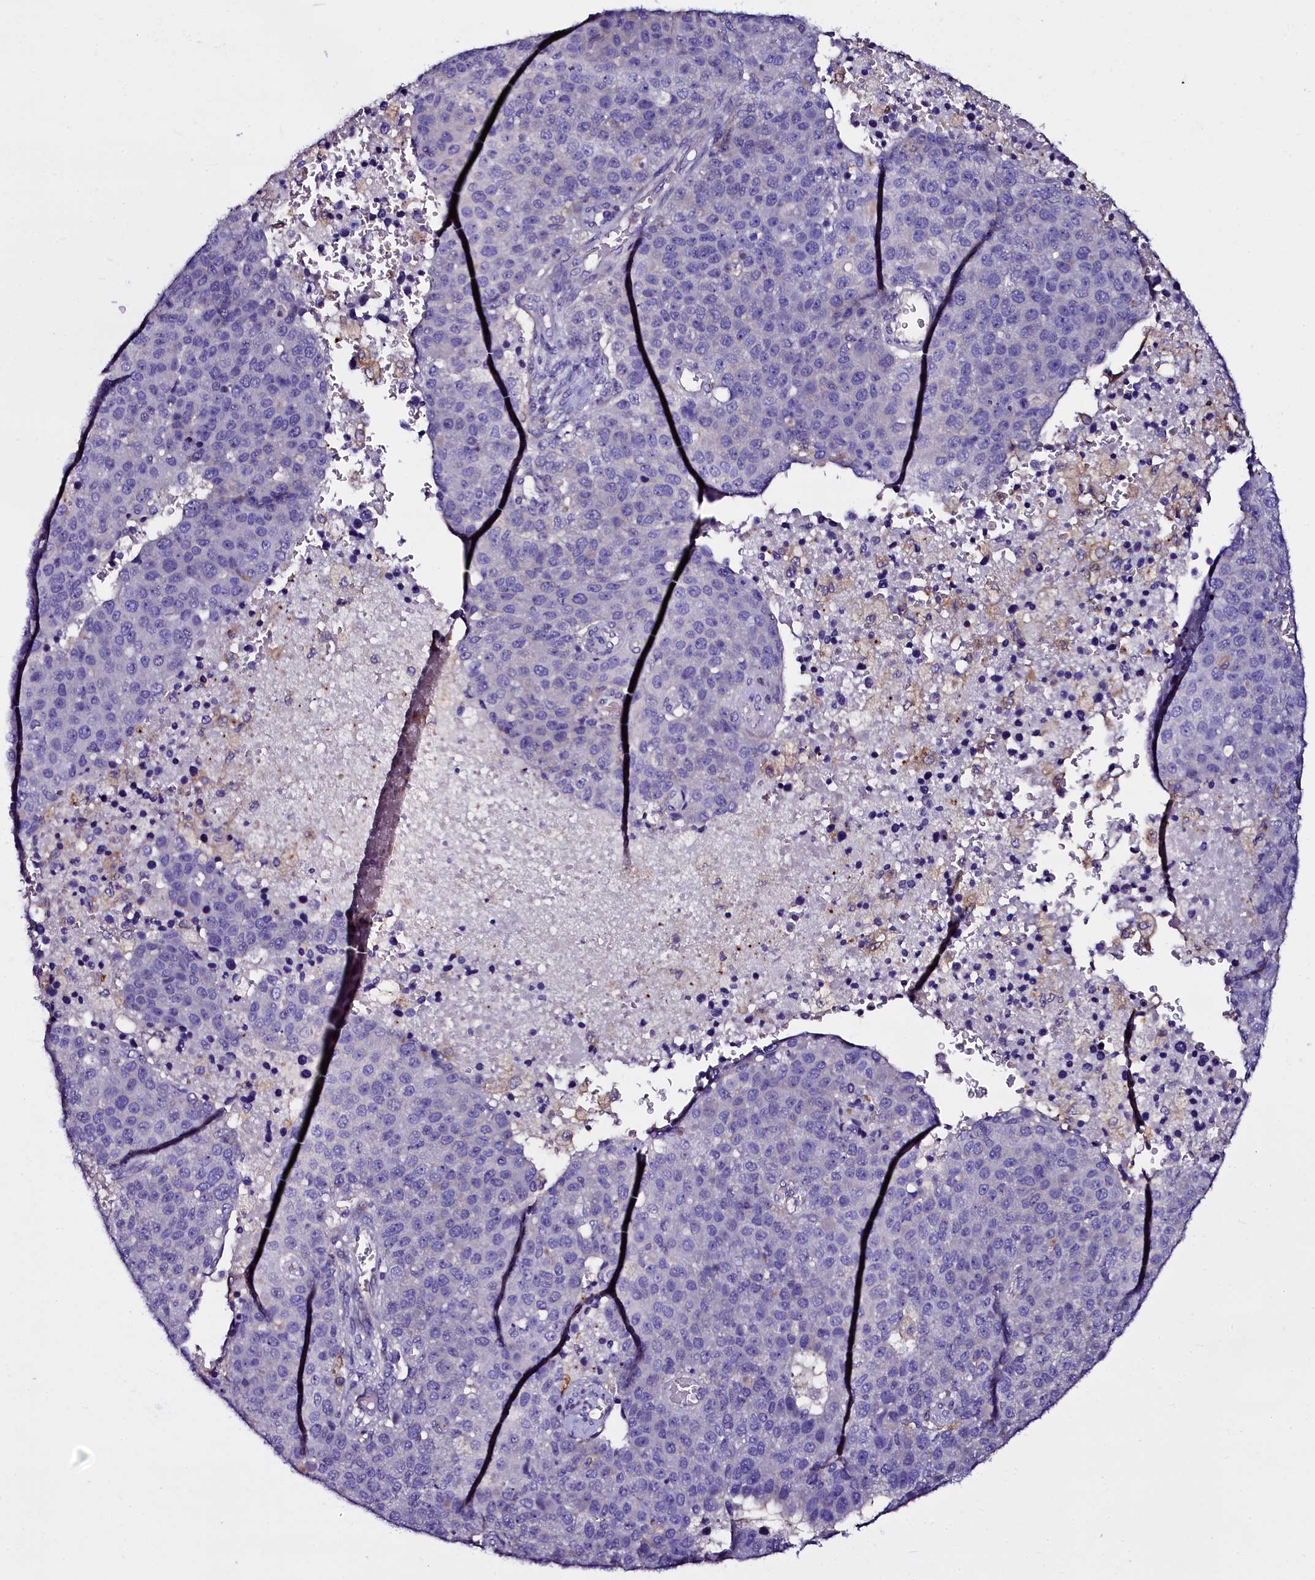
{"staining": {"intensity": "negative", "quantity": "none", "location": "none"}, "tissue": "pancreatic cancer", "cell_type": "Tumor cells", "image_type": "cancer", "snomed": [{"axis": "morphology", "description": "Adenocarcinoma, NOS"}, {"axis": "topography", "description": "Pancreas"}], "caption": "A high-resolution histopathology image shows immunohistochemistry staining of adenocarcinoma (pancreatic), which exhibits no significant staining in tumor cells.", "gene": "OTOL1", "patient": {"sex": "female", "age": 61}}